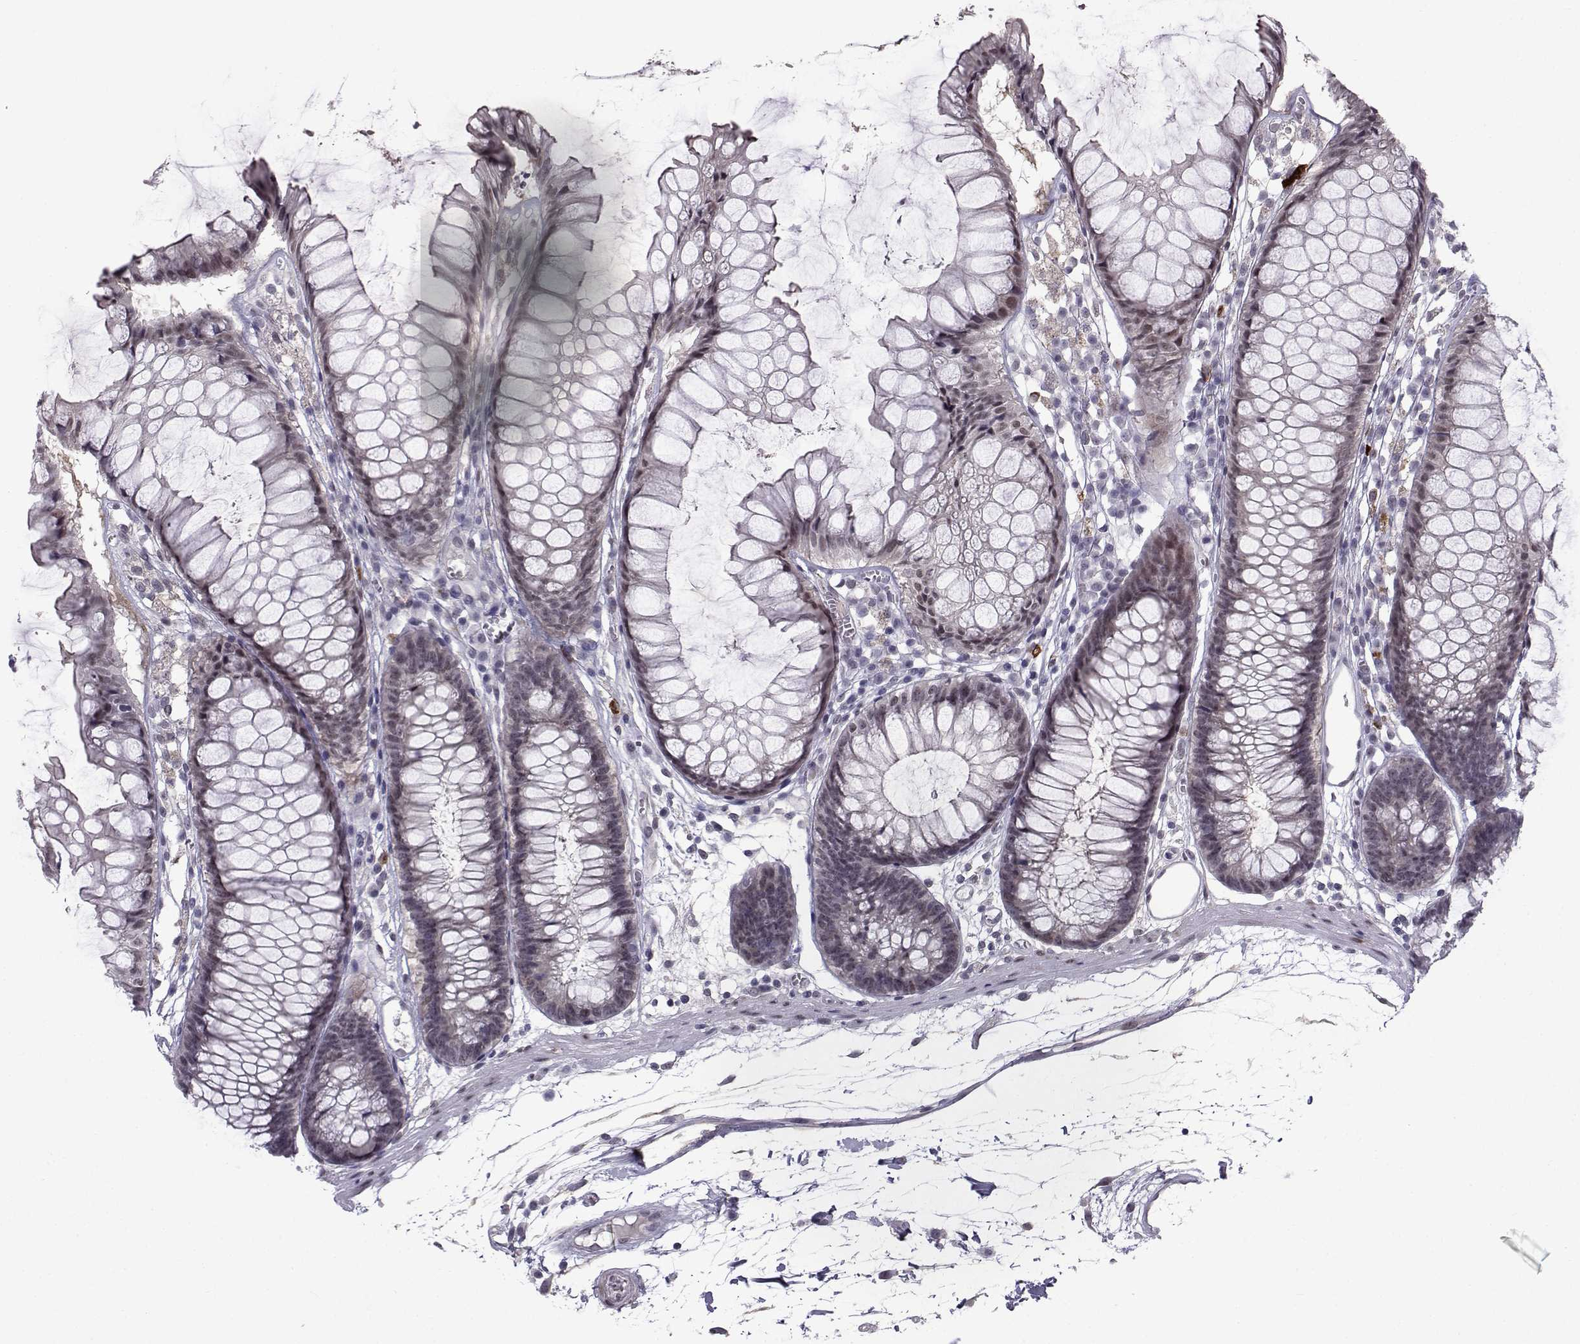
{"staining": {"intensity": "negative", "quantity": "none", "location": "none"}, "tissue": "colon", "cell_type": "Endothelial cells", "image_type": "normal", "snomed": [{"axis": "morphology", "description": "Normal tissue, NOS"}, {"axis": "morphology", "description": "Adenocarcinoma, NOS"}, {"axis": "topography", "description": "Colon"}], "caption": "The image demonstrates no significant expression in endothelial cells of colon.", "gene": "RBM24", "patient": {"sex": "male", "age": 65}}